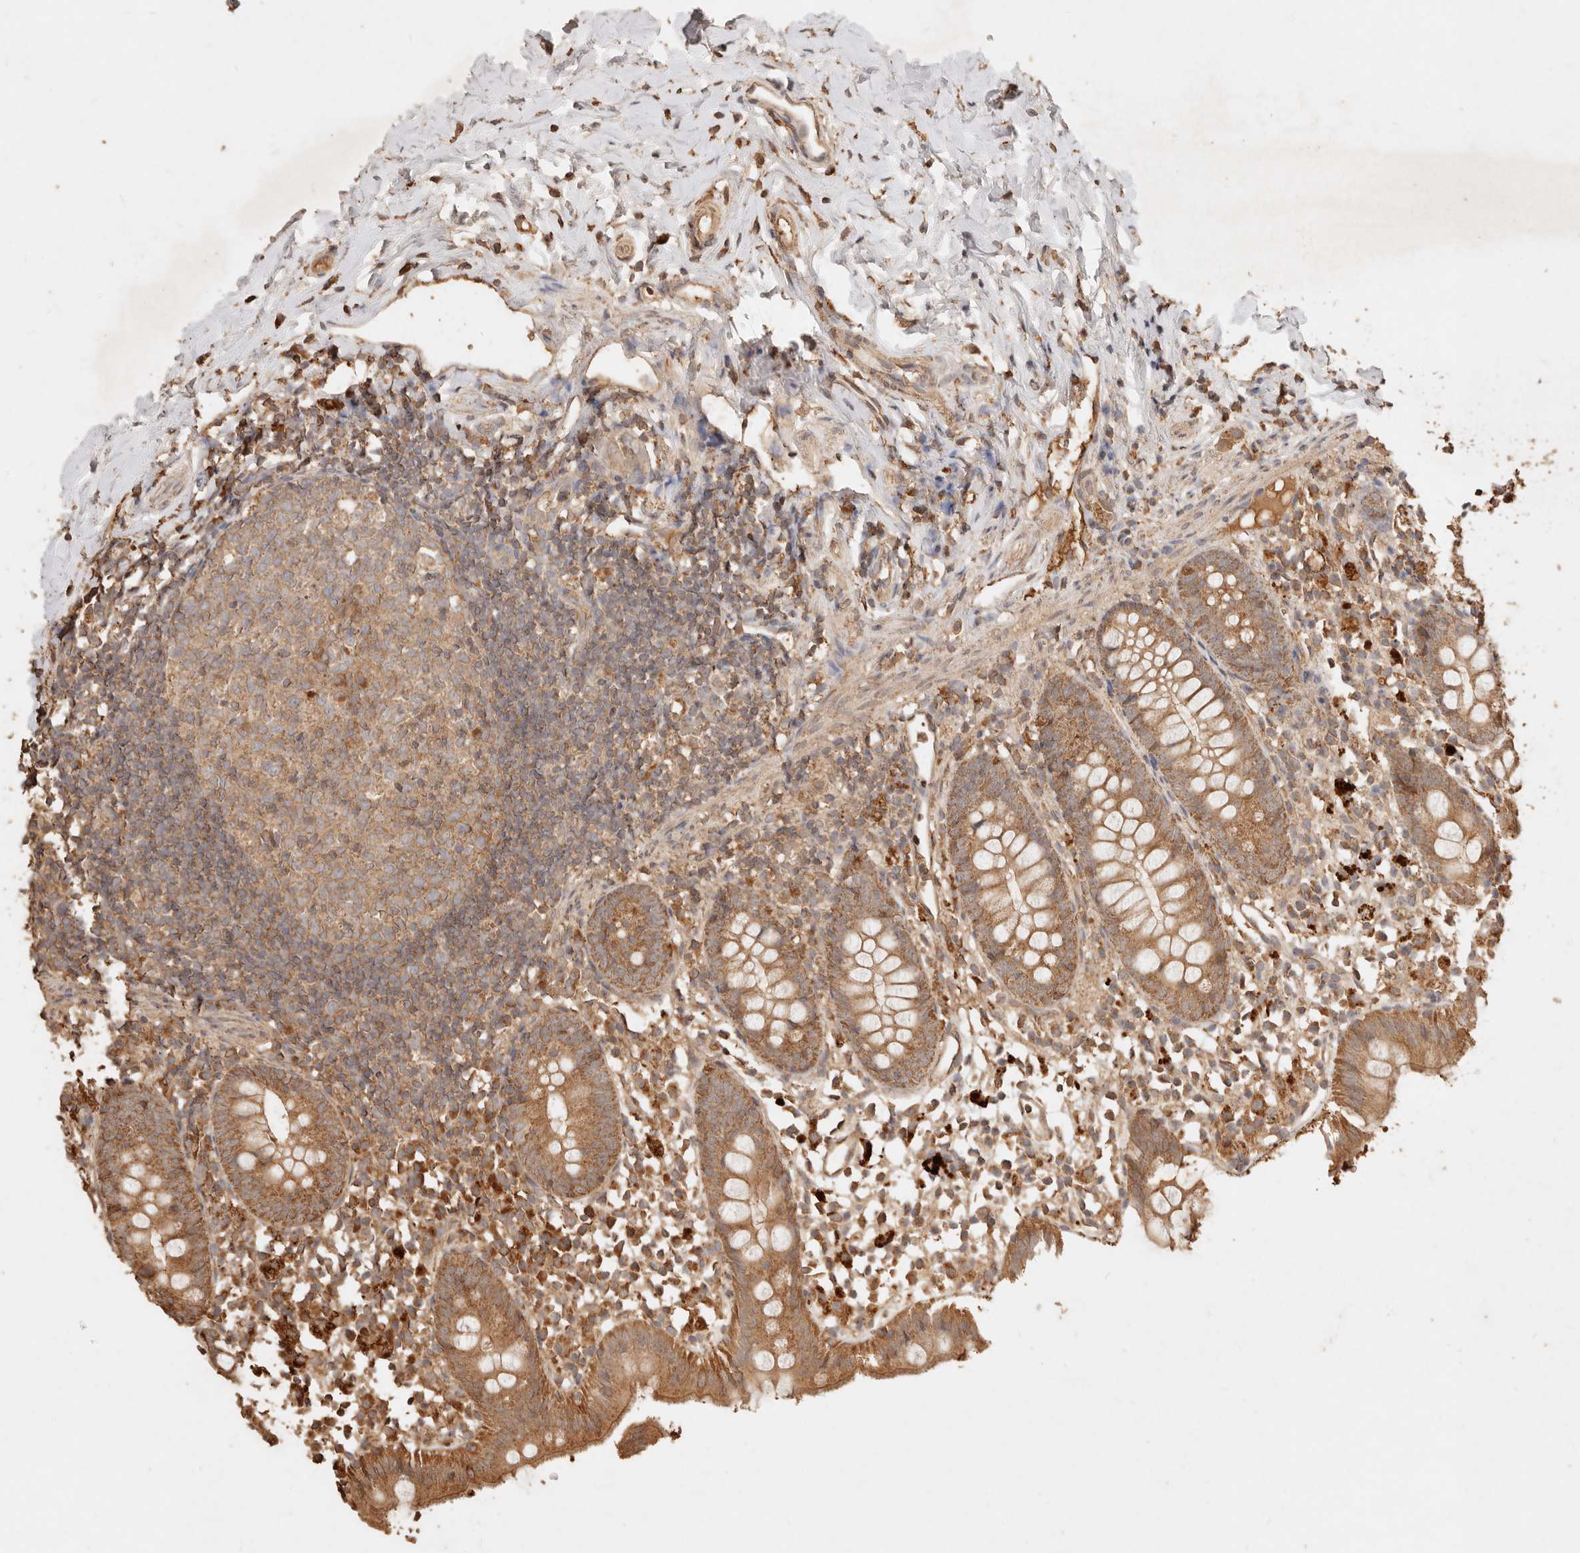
{"staining": {"intensity": "moderate", "quantity": ">75%", "location": "cytoplasmic/membranous"}, "tissue": "appendix", "cell_type": "Glandular cells", "image_type": "normal", "snomed": [{"axis": "morphology", "description": "Normal tissue, NOS"}, {"axis": "topography", "description": "Appendix"}], "caption": "Protein staining of normal appendix shows moderate cytoplasmic/membranous expression in about >75% of glandular cells.", "gene": "FAM180B", "patient": {"sex": "female", "age": 20}}